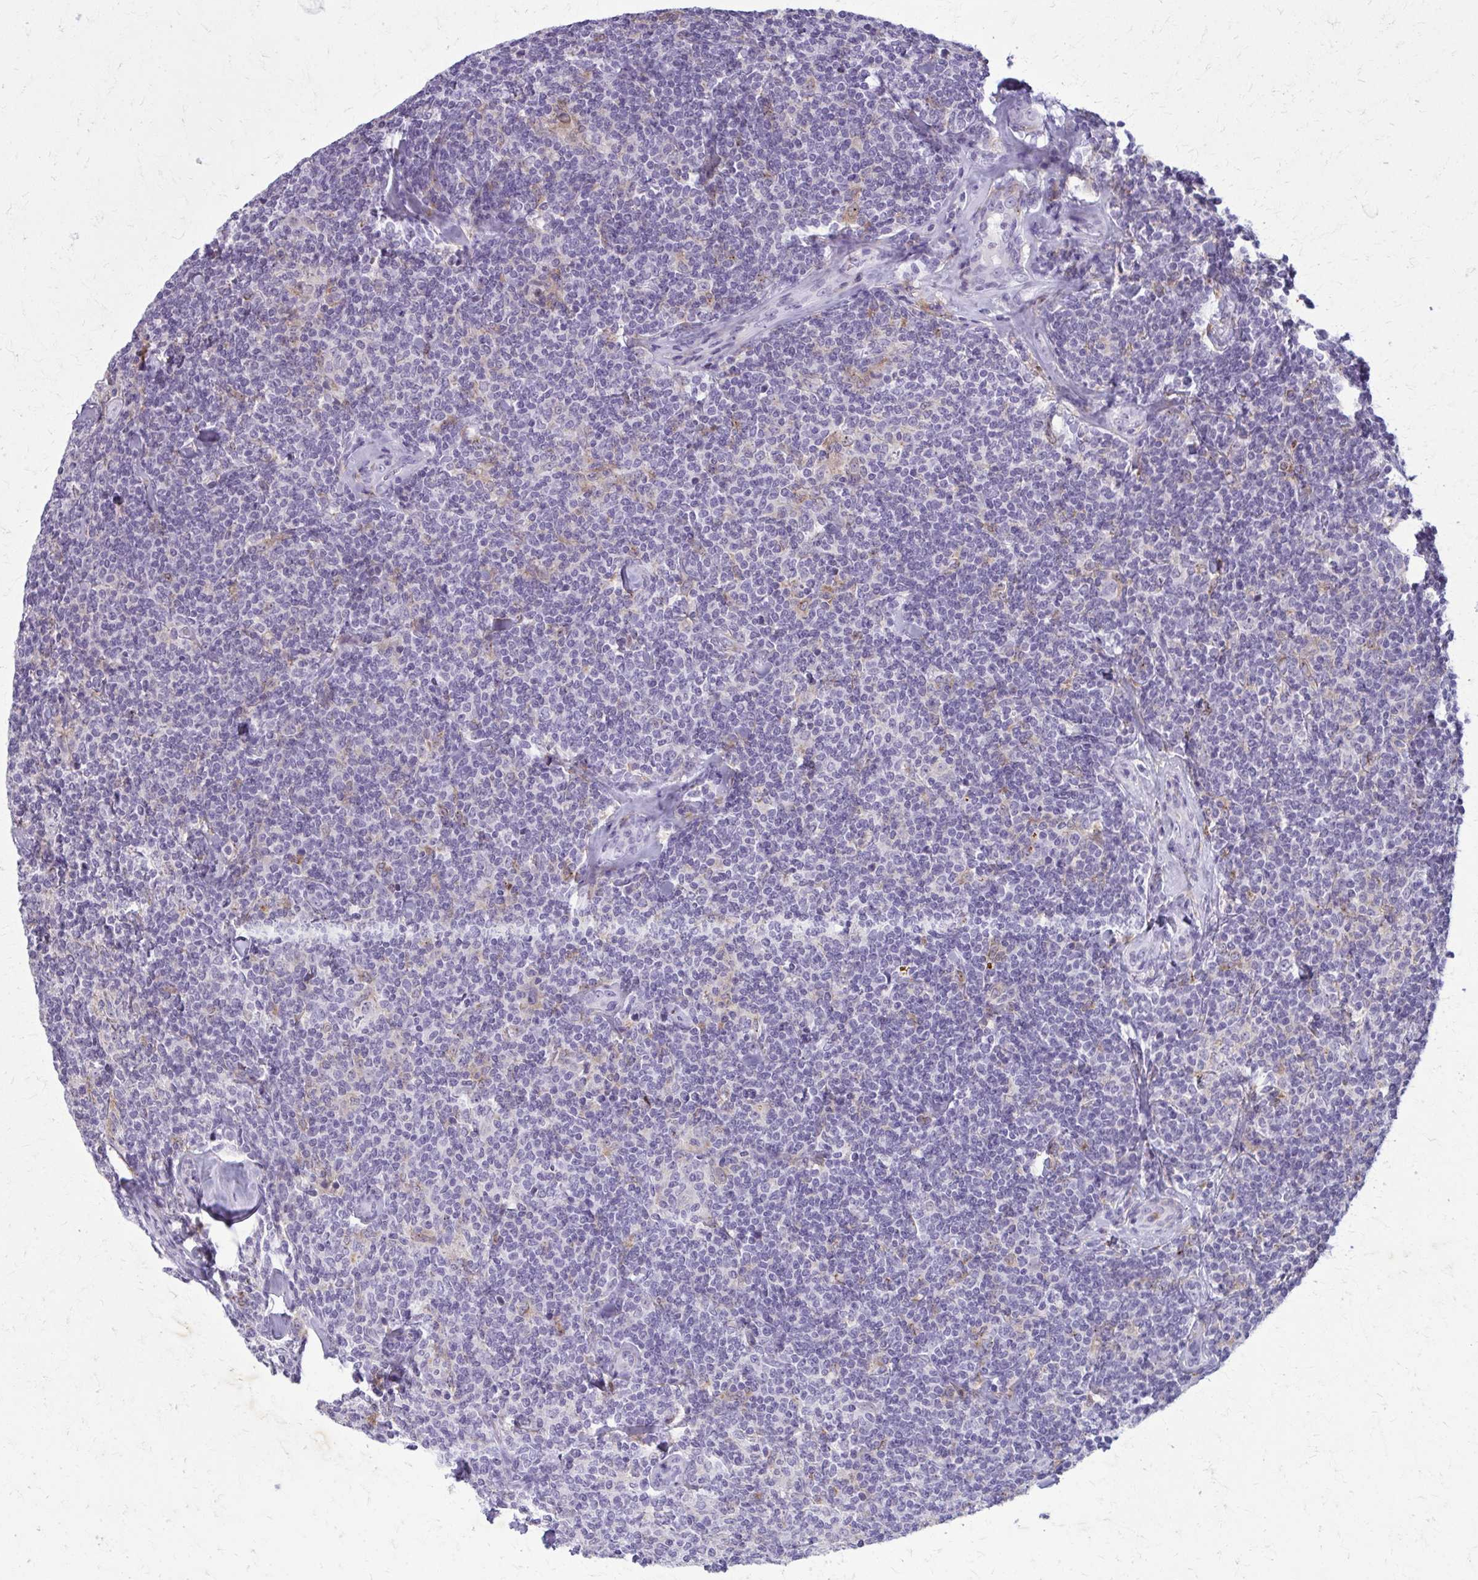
{"staining": {"intensity": "negative", "quantity": "none", "location": "none"}, "tissue": "lymphoma", "cell_type": "Tumor cells", "image_type": "cancer", "snomed": [{"axis": "morphology", "description": "Malignant lymphoma, non-Hodgkin's type, Low grade"}, {"axis": "topography", "description": "Lymph node"}], "caption": "This is a histopathology image of immunohistochemistry (IHC) staining of lymphoma, which shows no staining in tumor cells.", "gene": "CARD9", "patient": {"sex": "female", "age": 56}}